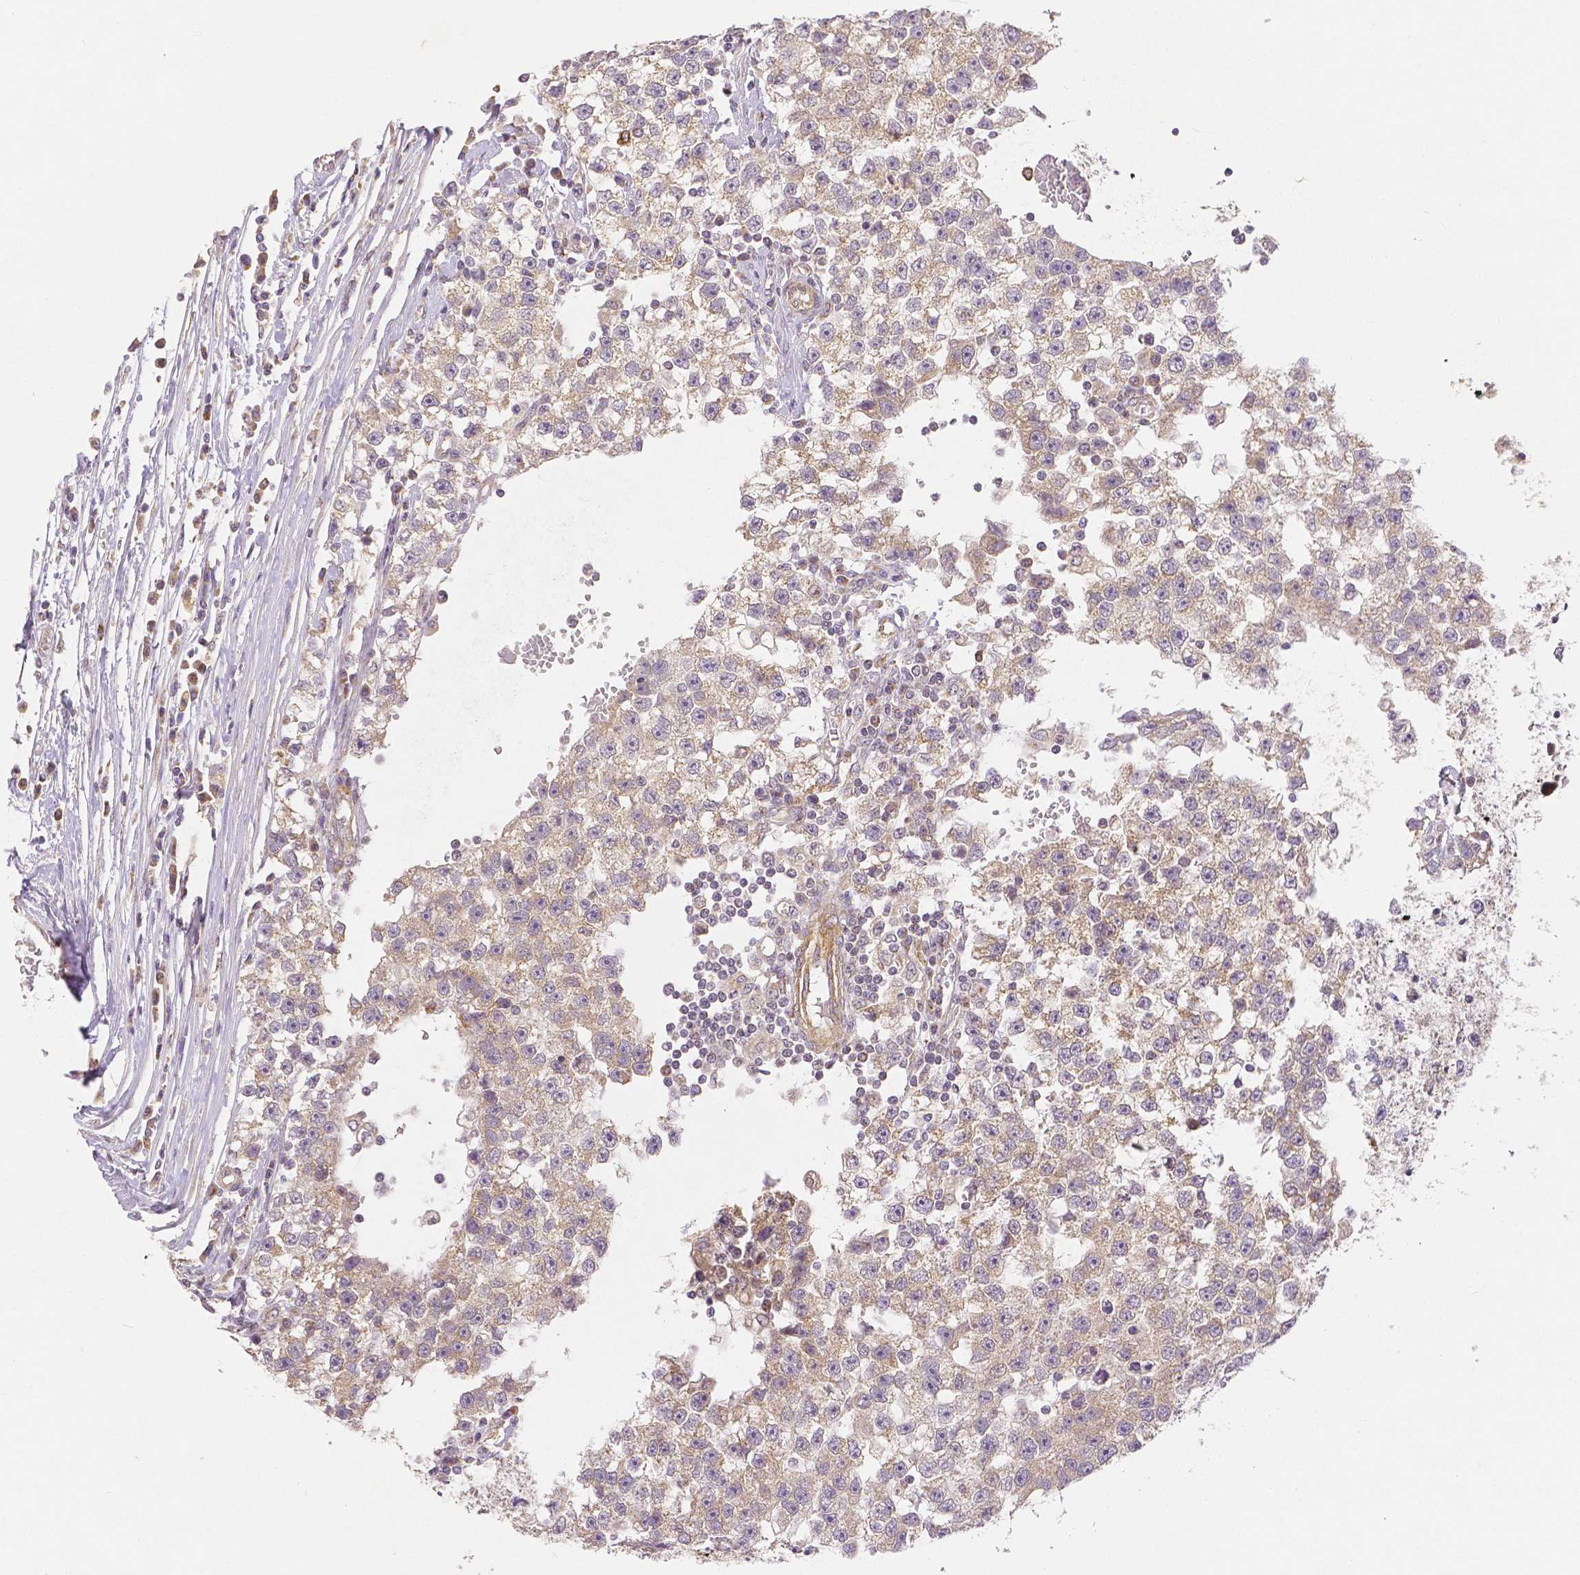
{"staining": {"intensity": "weak", "quantity": "<25%", "location": "cytoplasmic/membranous"}, "tissue": "testis cancer", "cell_type": "Tumor cells", "image_type": "cancer", "snomed": [{"axis": "morphology", "description": "Seminoma, NOS"}, {"axis": "topography", "description": "Testis"}], "caption": "Tumor cells are negative for brown protein staining in testis cancer (seminoma).", "gene": "RHOT1", "patient": {"sex": "male", "age": 34}}